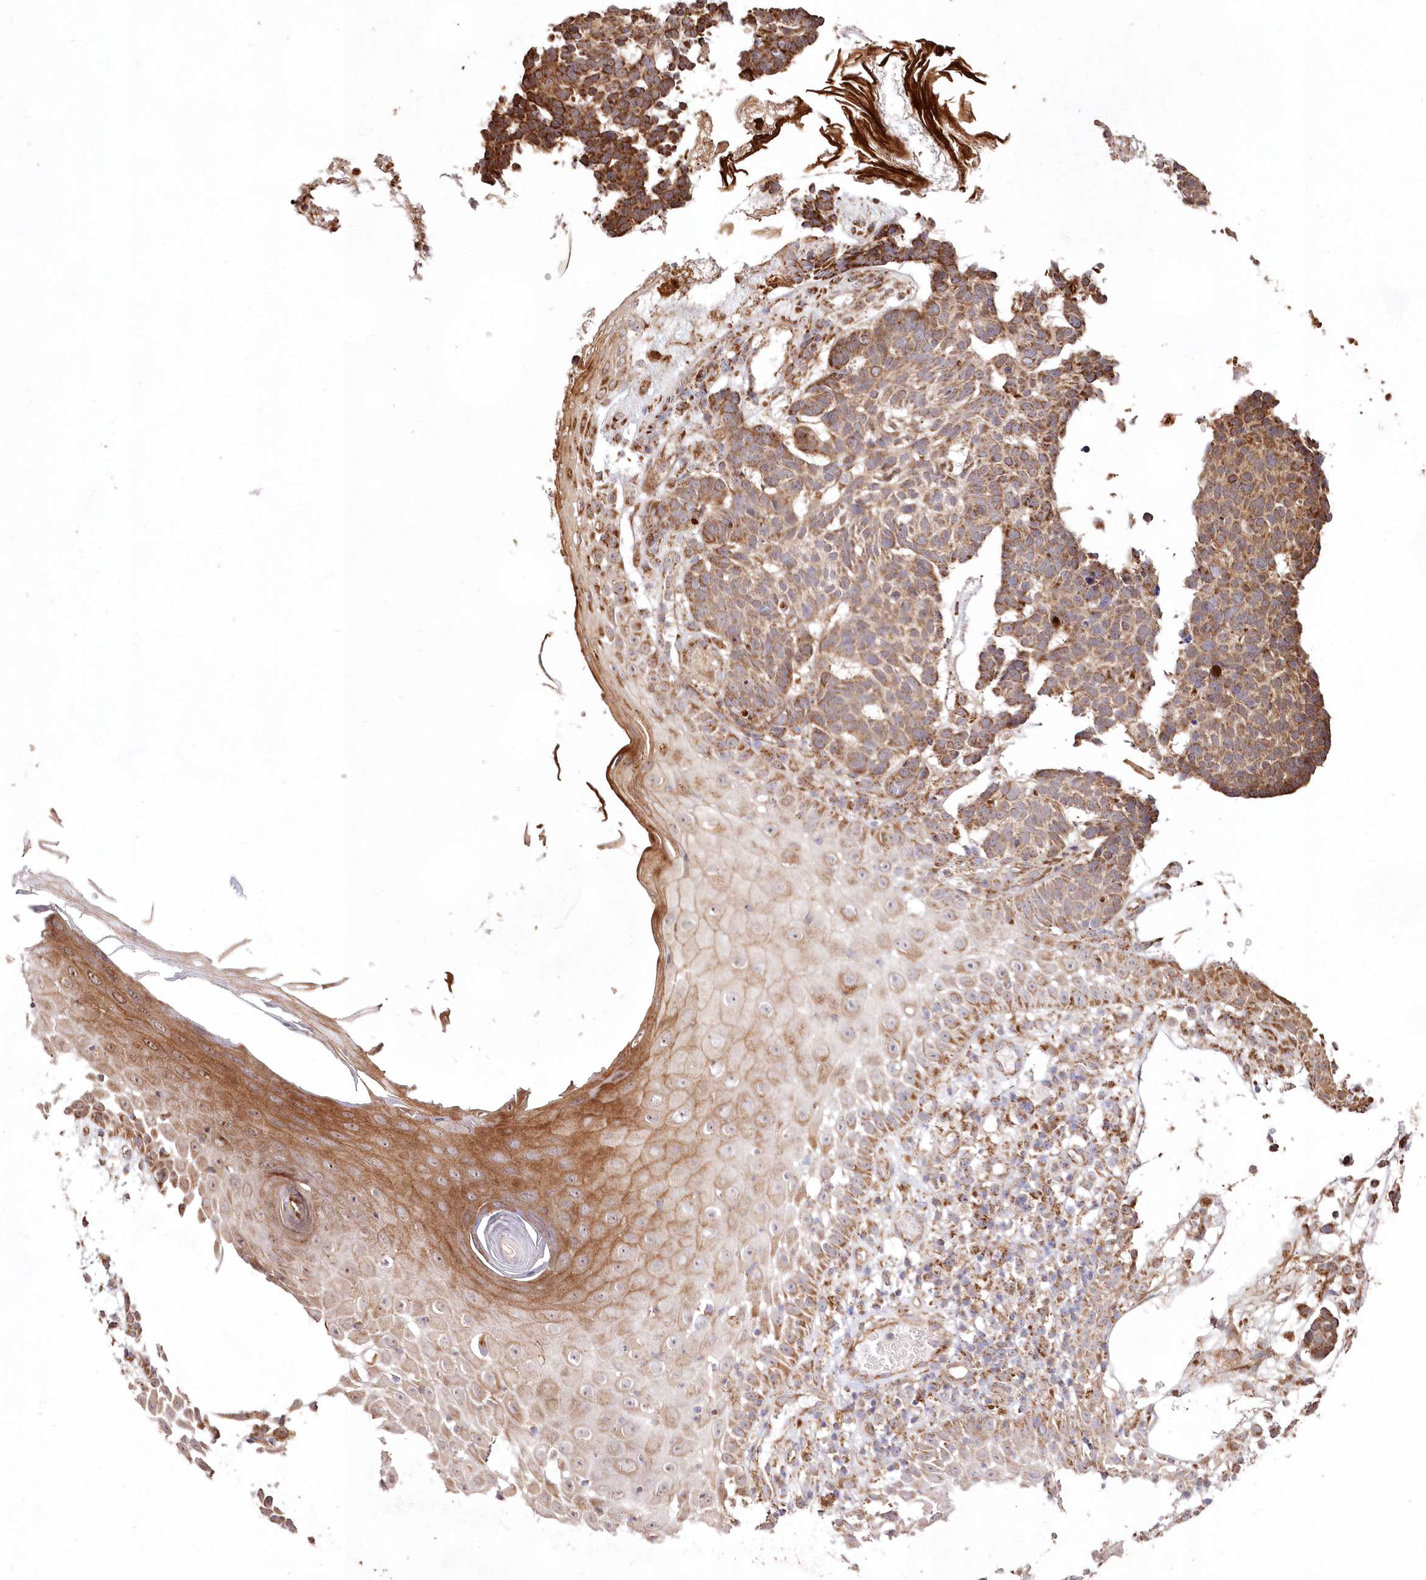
{"staining": {"intensity": "moderate", "quantity": ">75%", "location": "cytoplasmic/membranous"}, "tissue": "skin cancer", "cell_type": "Tumor cells", "image_type": "cancer", "snomed": [{"axis": "morphology", "description": "Basal cell carcinoma"}, {"axis": "topography", "description": "Skin"}], "caption": "Skin cancer was stained to show a protein in brown. There is medium levels of moderate cytoplasmic/membranous staining in approximately >75% of tumor cells. The staining was performed using DAB to visualize the protein expression in brown, while the nuclei were stained in blue with hematoxylin (Magnification: 20x).", "gene": "HADHB", "patient": {"sex": "male", "age": 85}}